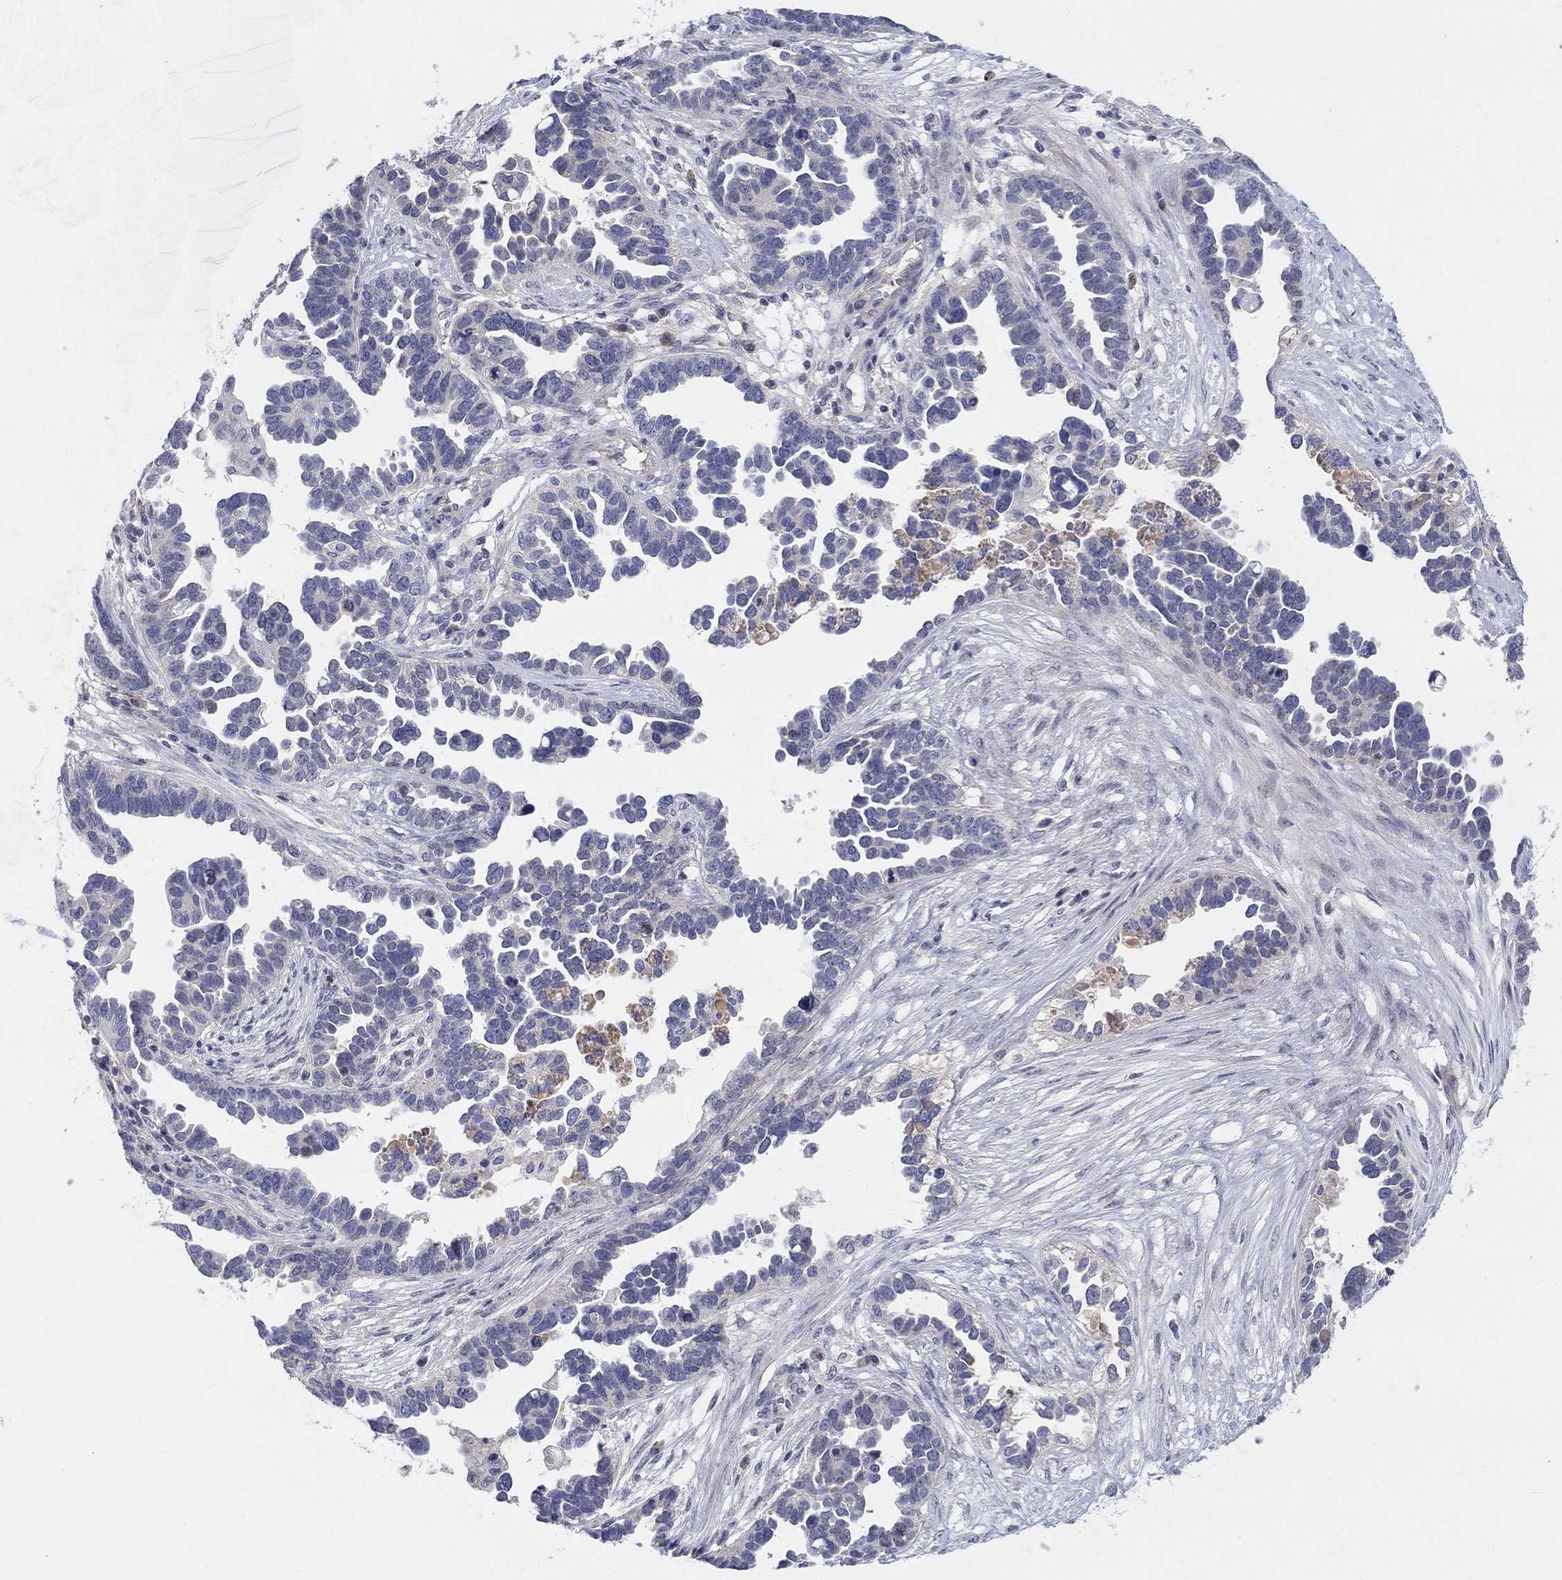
{"staining": {"intensity": "negative", "quantity": "none", "location": "none"}, "tissue": "ovarian cancer", "cell_type": "Tumor cells", "image_type": "cancer", "snomed": [{"axis": "morphology", "description": "Cystadenocarcinoma, serous, NOS"}, {"axis": "topography", "description": "Ovary"}], "caption": "Immunohistochemical staining of ovarian cancer demonstrates no significant staining in tumor cells.", "gene": "AMN1", "patient": {"sex": "female", "age": 54}}